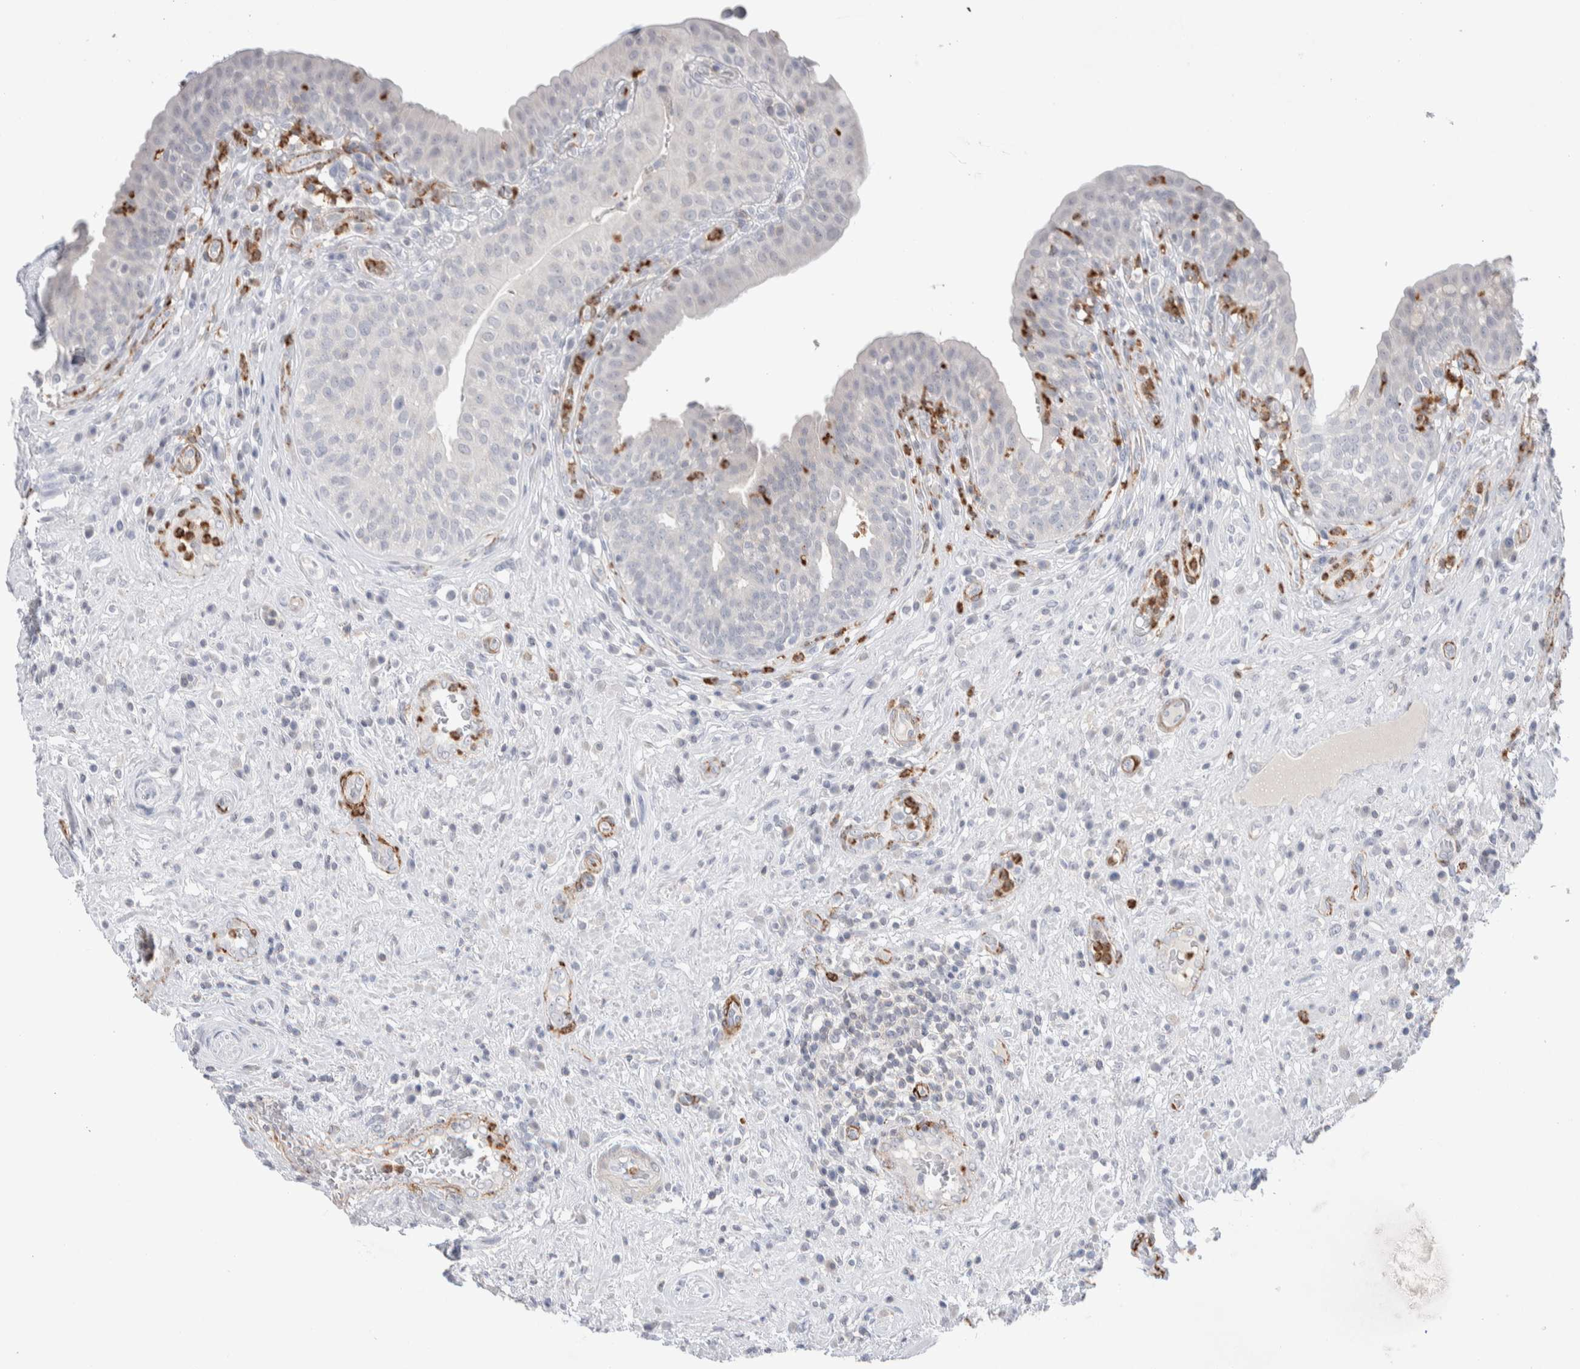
{"staining": {"intensity": "negative", "quantity": "none", "location": "none"}, "tissue": "urinary bladder", "cell_type": "Urothelial cells", "image_type": "normal", "snomed": [{"axis": "morphology", "description": "Normal tissue, NOS"}, {"axis": "topography", "description": "Urinary bladder"}], "caption": "High power microscopy image of an immunohistochemistry micrograph of unremarkable urinary bladder, revealing no significant staining in urothelial cells.", "gene": "SEPTIN4", "patient": {"sex": "female", "age": 62}}